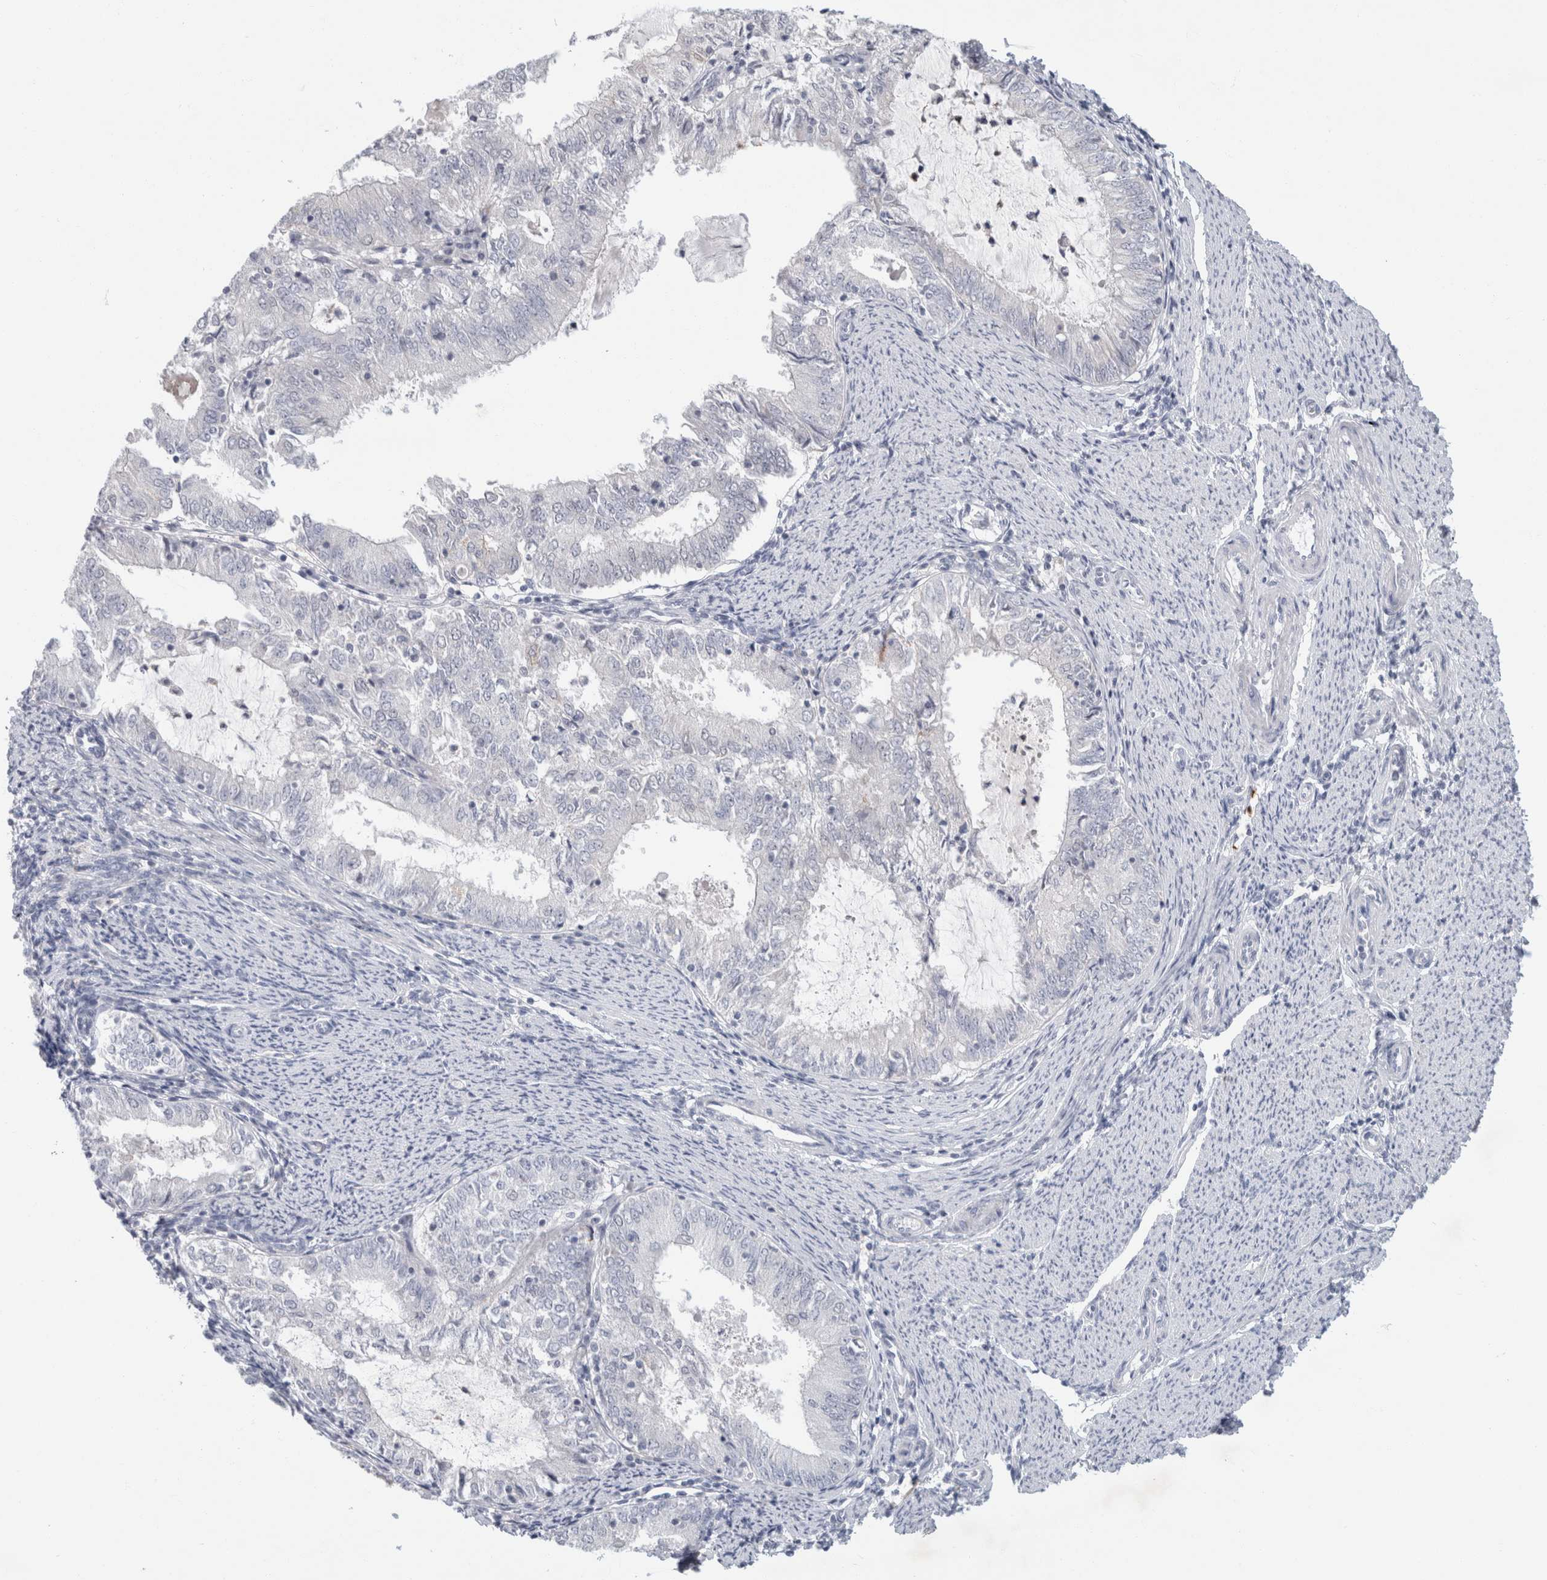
{"staining": {"intensity": "negative", "quantity": "none", "location": "none"}, "tissue": "endometrial cancer", "cell_type": "Tumor cells", "image_type": "cancer", "snomed": [{"axis": "morphology", "description": "Adenocarcinoma, NOS"}, {"axis": "topography", "description": "Endometrium"}], "caption": "There is no significant staining in tumor cells of endometrial adenocarcinoma.", "gene": "NIPA1", "patient": {"sex": "female", "age": 57}}